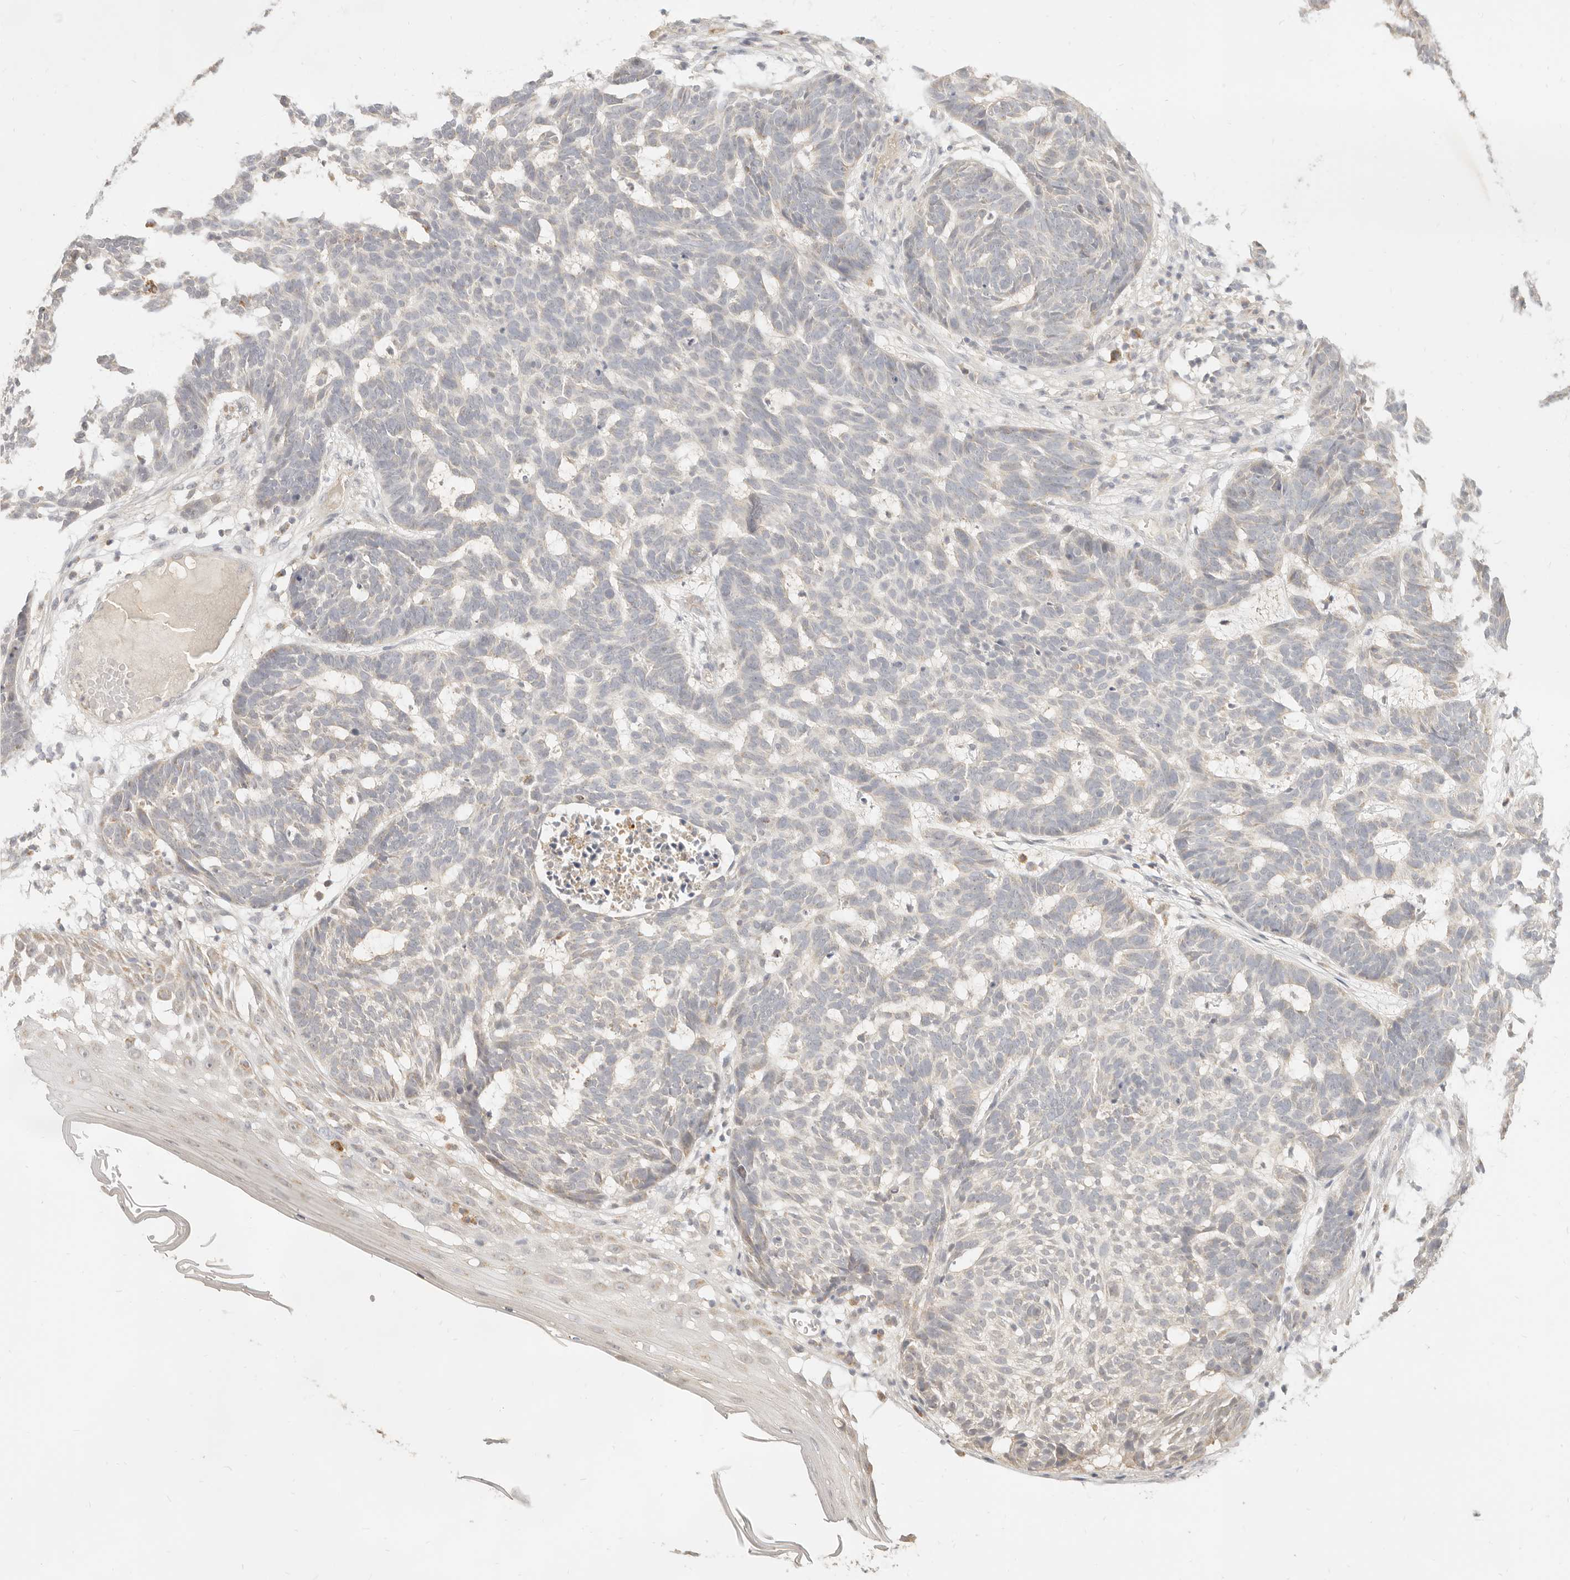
{"staining": {"intensity": "negative", "quantity": "none", "location": "none"}, "tissue": "skin cancer", "cell_type": "Tumor cells", "image_type": "cancer", "snomed": [{"axis": "morphology", "description": "Basal cell carcinoma"}, {"axis": "topography", "description": "Skin"}], "caption": "This is an immunohistochemistry histopathology image of human skin cancer. There is no staining in tumor cells.", "gene": "CPLANE2", "patient": {"sex": "male", "age": 85}}